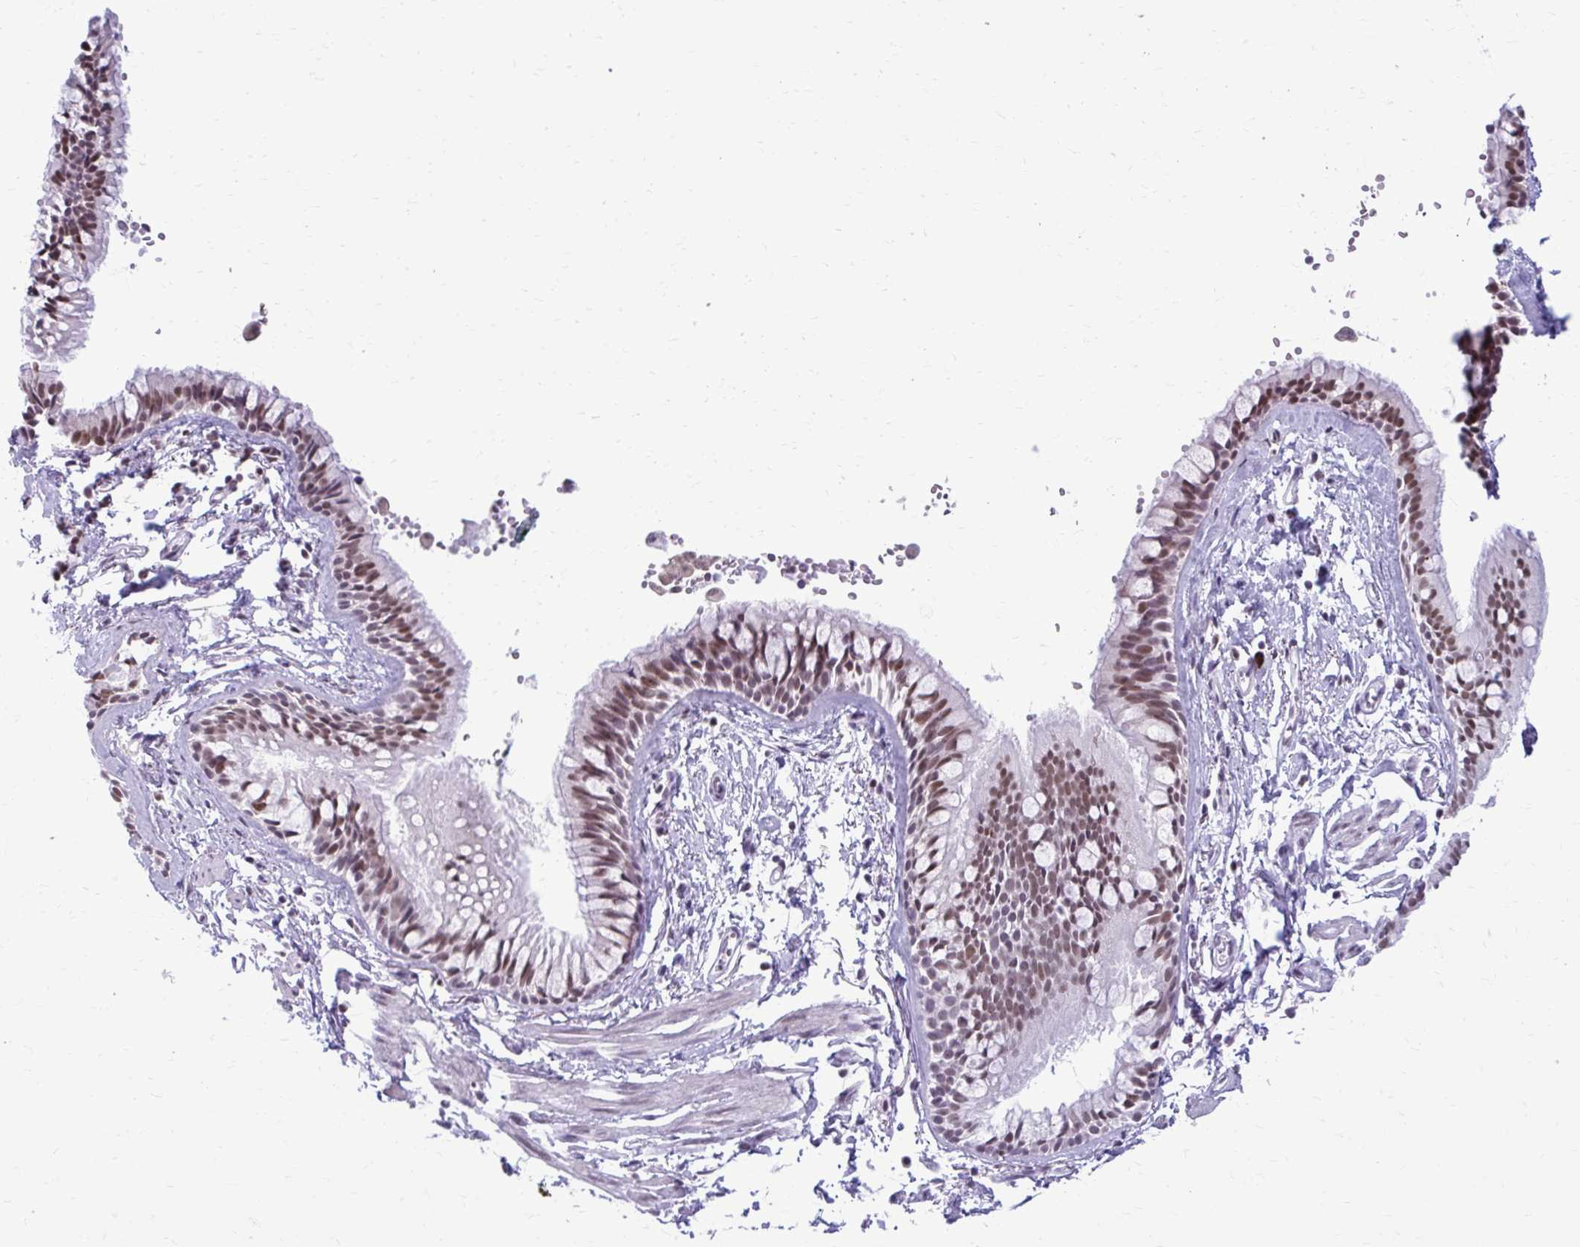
{"staining": {"intensity": "moderate", "quantity": ">75%", "location": "nuclear"}, "tissue": "bronchus", "cell_type": "Respiratory epithelial cells", "image_type": "normal", "snomed": [{"axis": "morphology", "description": "Normal tissue, NOS"}, {"axis": "topography", "description": "Bronchus"}], "caption": "Immunohistochemical staining of unremarkable human bronchus displays >75% levels of moderate nuclear protein expression in about >75% of respiratory epithelial cells.", "gene": "PROSER1", "patient": {"sex": "female", "age": 59}}